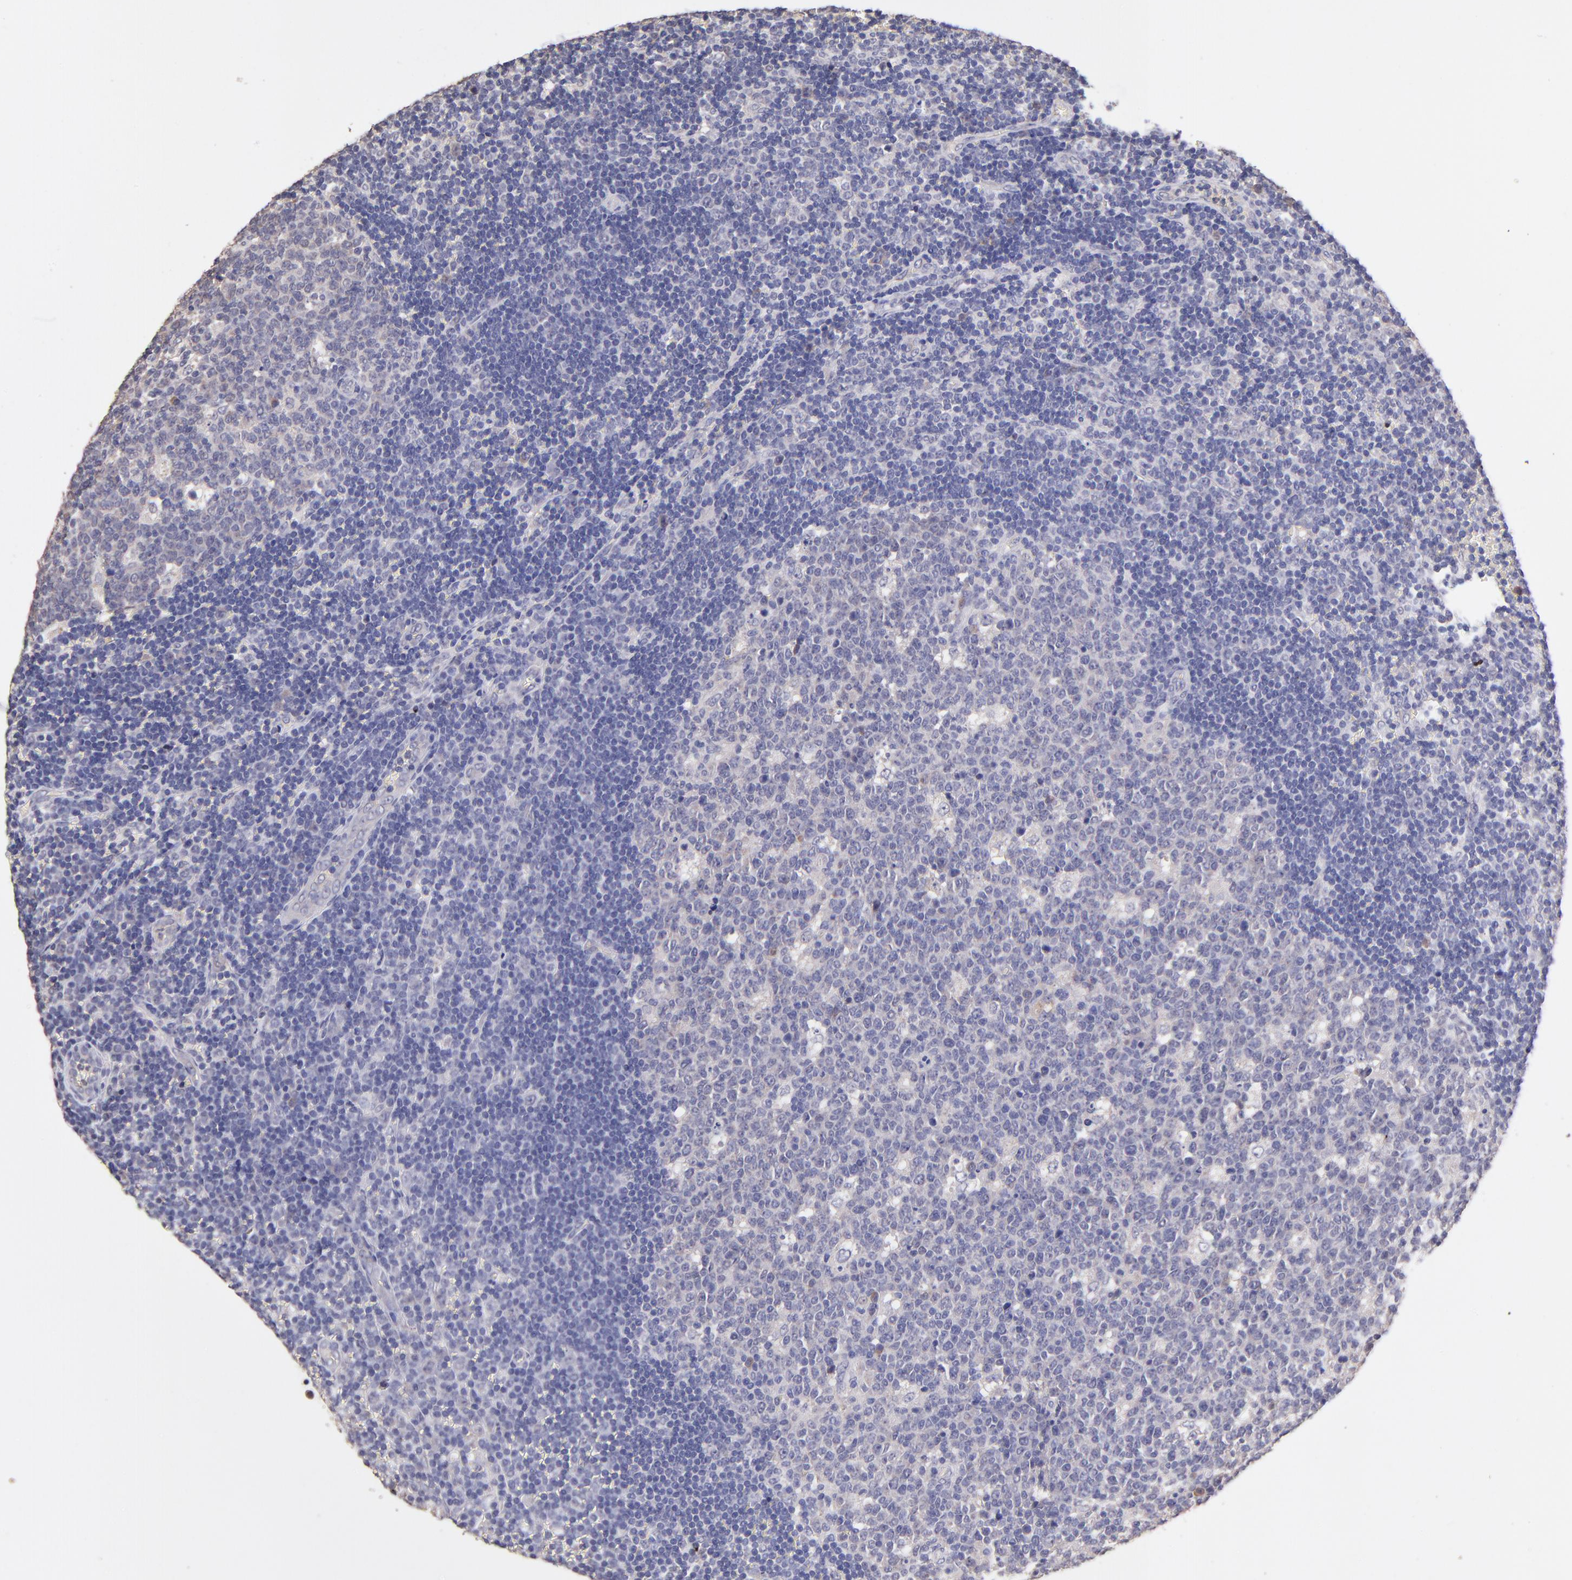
{"staining": {"intensity": "negative", "quantity": "none", "location": "none"}, "tissue": "lymph node", "cell_type": "Germinal center cells", "image_type": "normal", "snomed": [{"axis": "morphology", "description": "Normal tissue, NOS"}, {"axis": "topography", "description": "Lymph node"}, {"axis": "topography", "description": "Salivary gland"}], "caption": "An immunohistochemistry micrograph of normal lymph node is shown. There is no staining in germinal center cells of lymph node.", "gene": "RNASEL", "patient": {"sex": "male", "age": 8}}